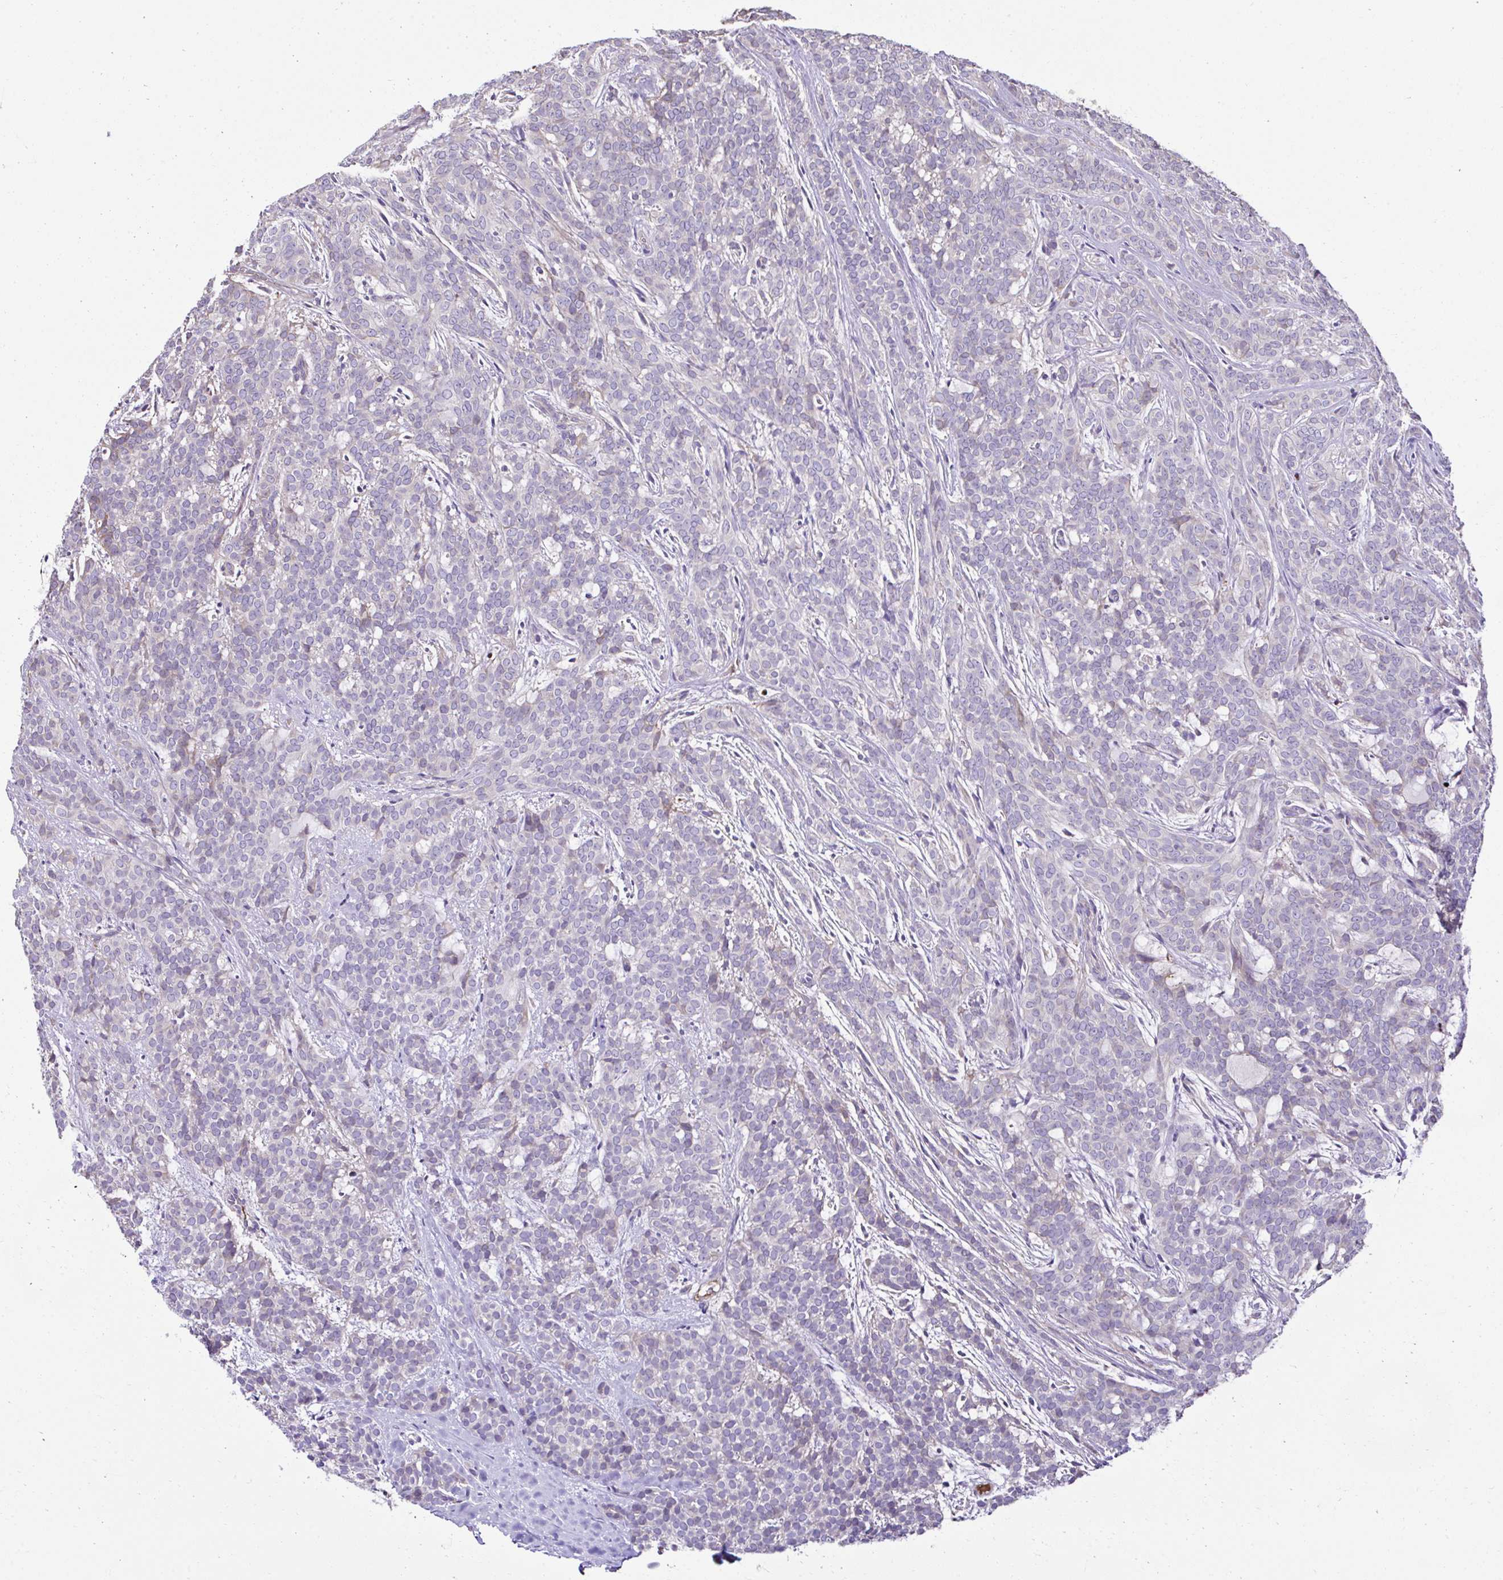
{"staining": {"intensity": "negative", "quantity": "none", "location": "none"}, "tissue": "head and neck cancer", "cell_type": "Tumor cells", "image_type": "cancer", "snomed": [{"axis": "morphology", "description": "Normal tissue, NOS"}, {"axis": "morphology", "description": "Adenocarcinoma, NOS"}, {"axis": "topography", "description": "Oral tissue"}, {"axis": "topography", "description": "Head-Neck"}], "caption": "Immunohistochemistry photomicrograph of human head and neck adenocarcinoma stained for a protein (brown), which displays no positivity in tumor cells.", "gene": "CCDC85C", "patient": {"sex": "female", "age": 57}}